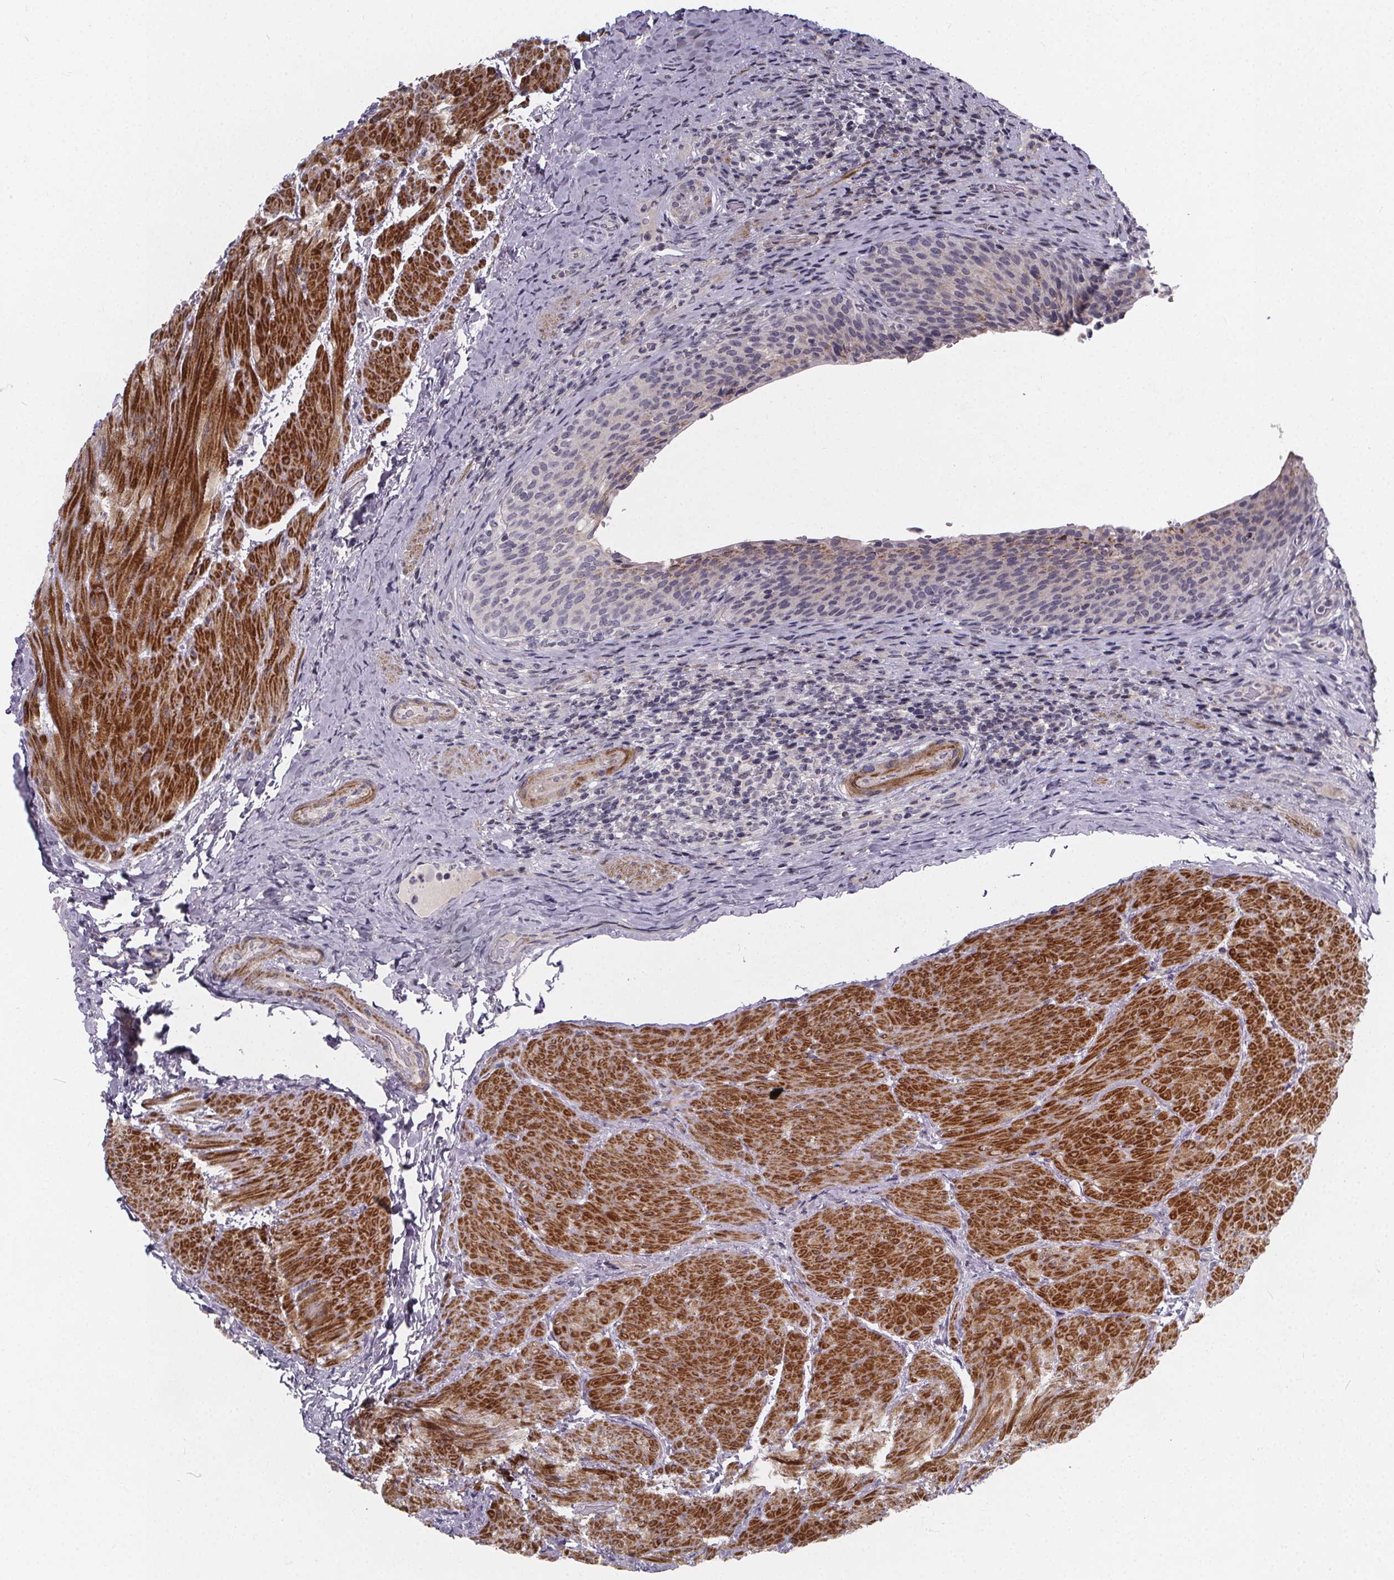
{"staining": {"intensity": "weak", "quantity": "<25%", "location": "cytoplasmic/membranous"}, "tissue": "urinary bladder", "cell_type": "Urothelial cells", "image_type": "normal", "snomed": [{"axis": "morphology", "description": "Normal tissue, NOS"}, {"axis": "topography", "description": "Urinary bladder"}, {"axis": "topography", "description": "Peripheral nerve tissue"}], "caption": "High magnification brightfield microscopy of benign urinary bladder stained with DAB (3,3'-diaminobenzidine) (brown) and counterstained with hematoxylin (blue): urothelial cells show no significant positivity. (DAB (3,3'-diaminobenzidine) immunohistochemistry (IHC), high magnification).", "gene": "FBXW2", "patient": {"sex": "male", "age": 66}}